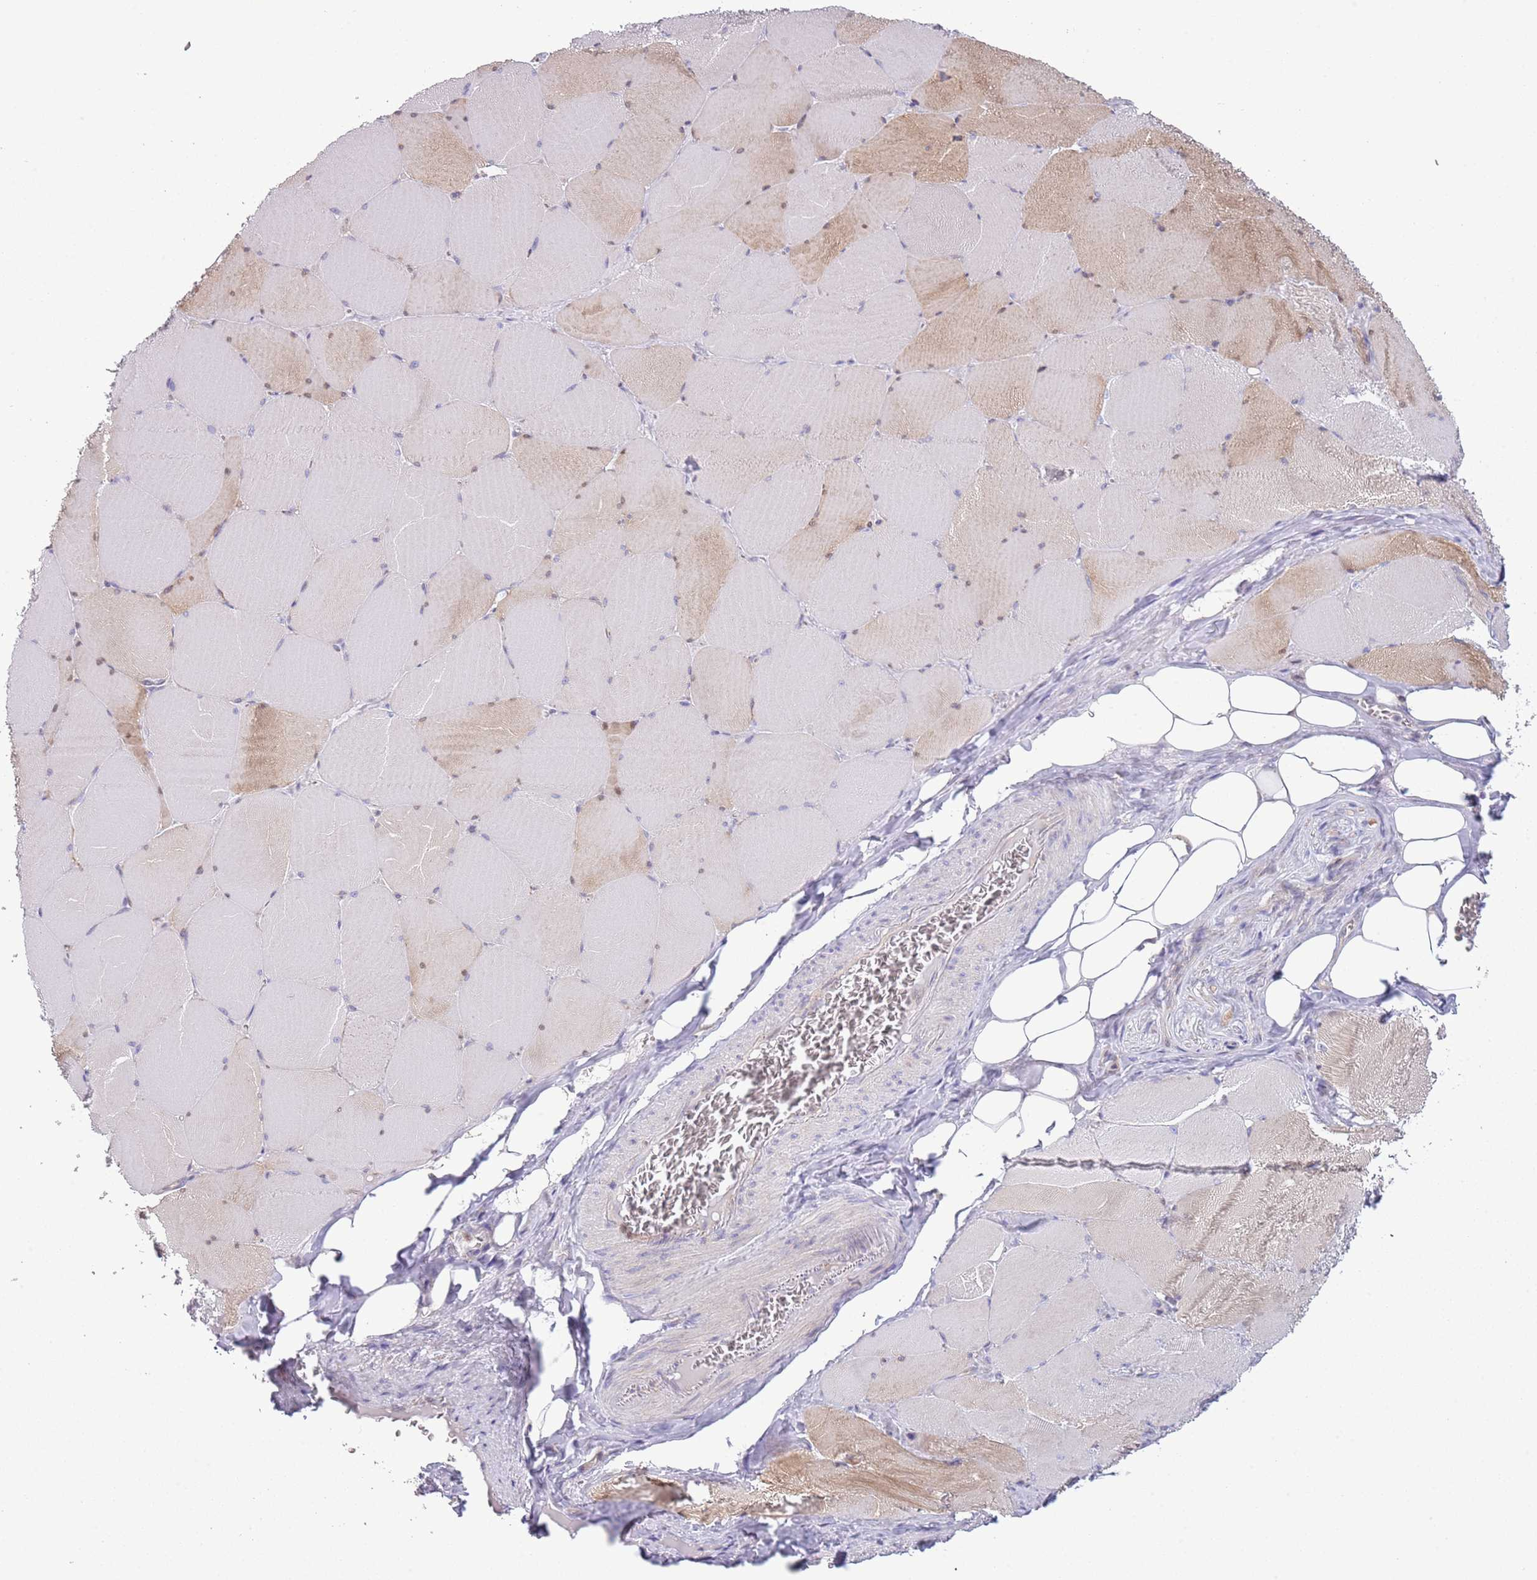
{"staining": {"intensity": "weak", "quantity": "<25%", "location": "cytoplasmic/membranous,nuclear"}, "tissue": "skeletal muscle", "cell_type": "Myocytes", "image_type": "normal", "snomed": [{"axis": "morphology", "description": "Normal tissue, NOS"}, {"axis": "topography", "description": "Skeletal muscle"}, {"axis": "topography", "description": "Head-Neck"}], "caption": "This is an immunohistochemistry image of normal human skeletal muscle. There is no staining in myocytes.", "gene": "NBPF4", "patient": {"sex": "male", "age": 66}}